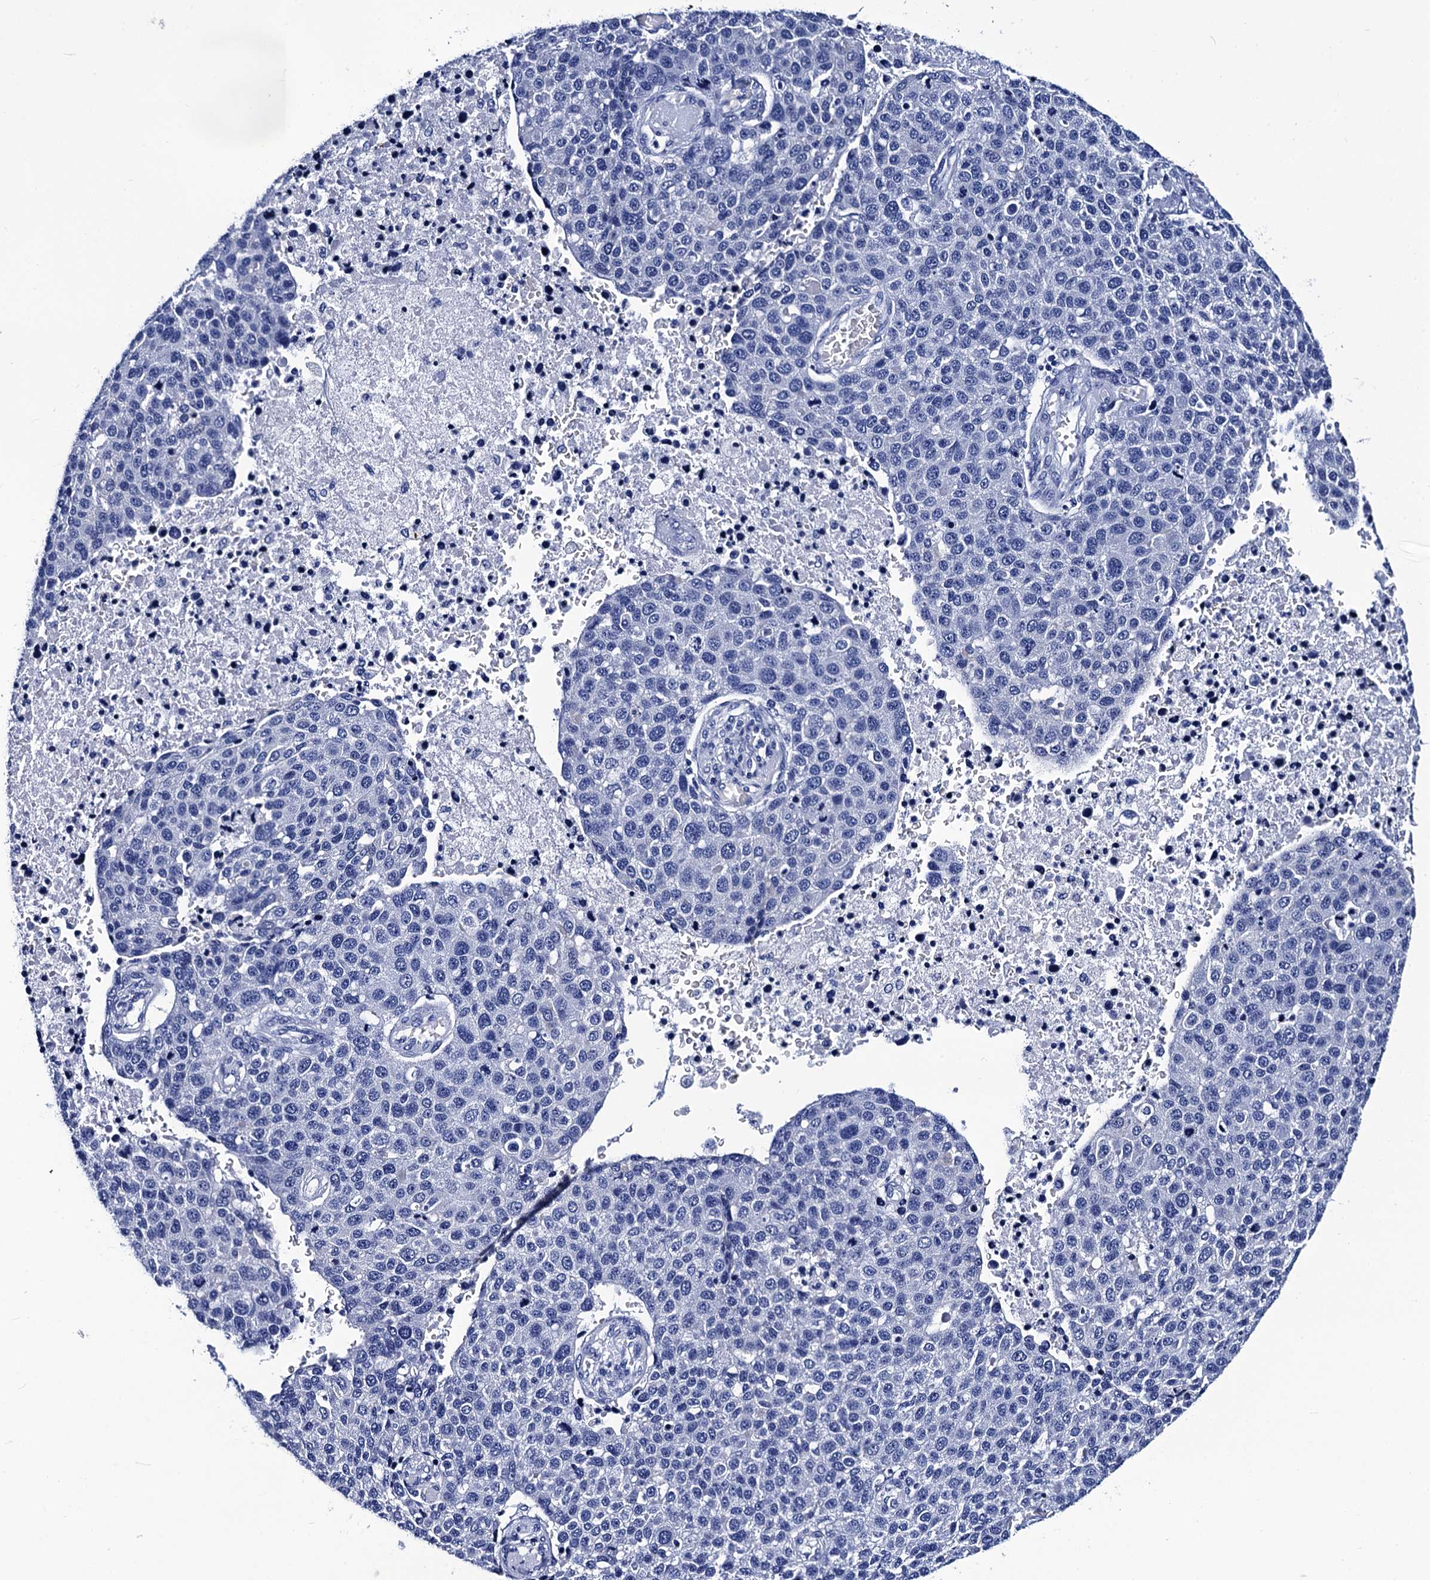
{"staining": {"intensity": "negative", "quantity": "none", "location": "none"}, "tissue": "pancreatic cancer", "cell_type": "Tumor cells", "image_type": "cancer", "snomed": [{"axis": "morphology", "description": "Adenocarcinoma, NOS"}, {"axis": "topography", "description": "Pancreas"}], "caption": "IHC photomicrograph of adenocarcinoma (pancreatic) stained for a protein (brown), which demonstrates no positivity in tumor cells.", "gene": "MYBPC3", "patient": {"sex": "female", "age": 61}}